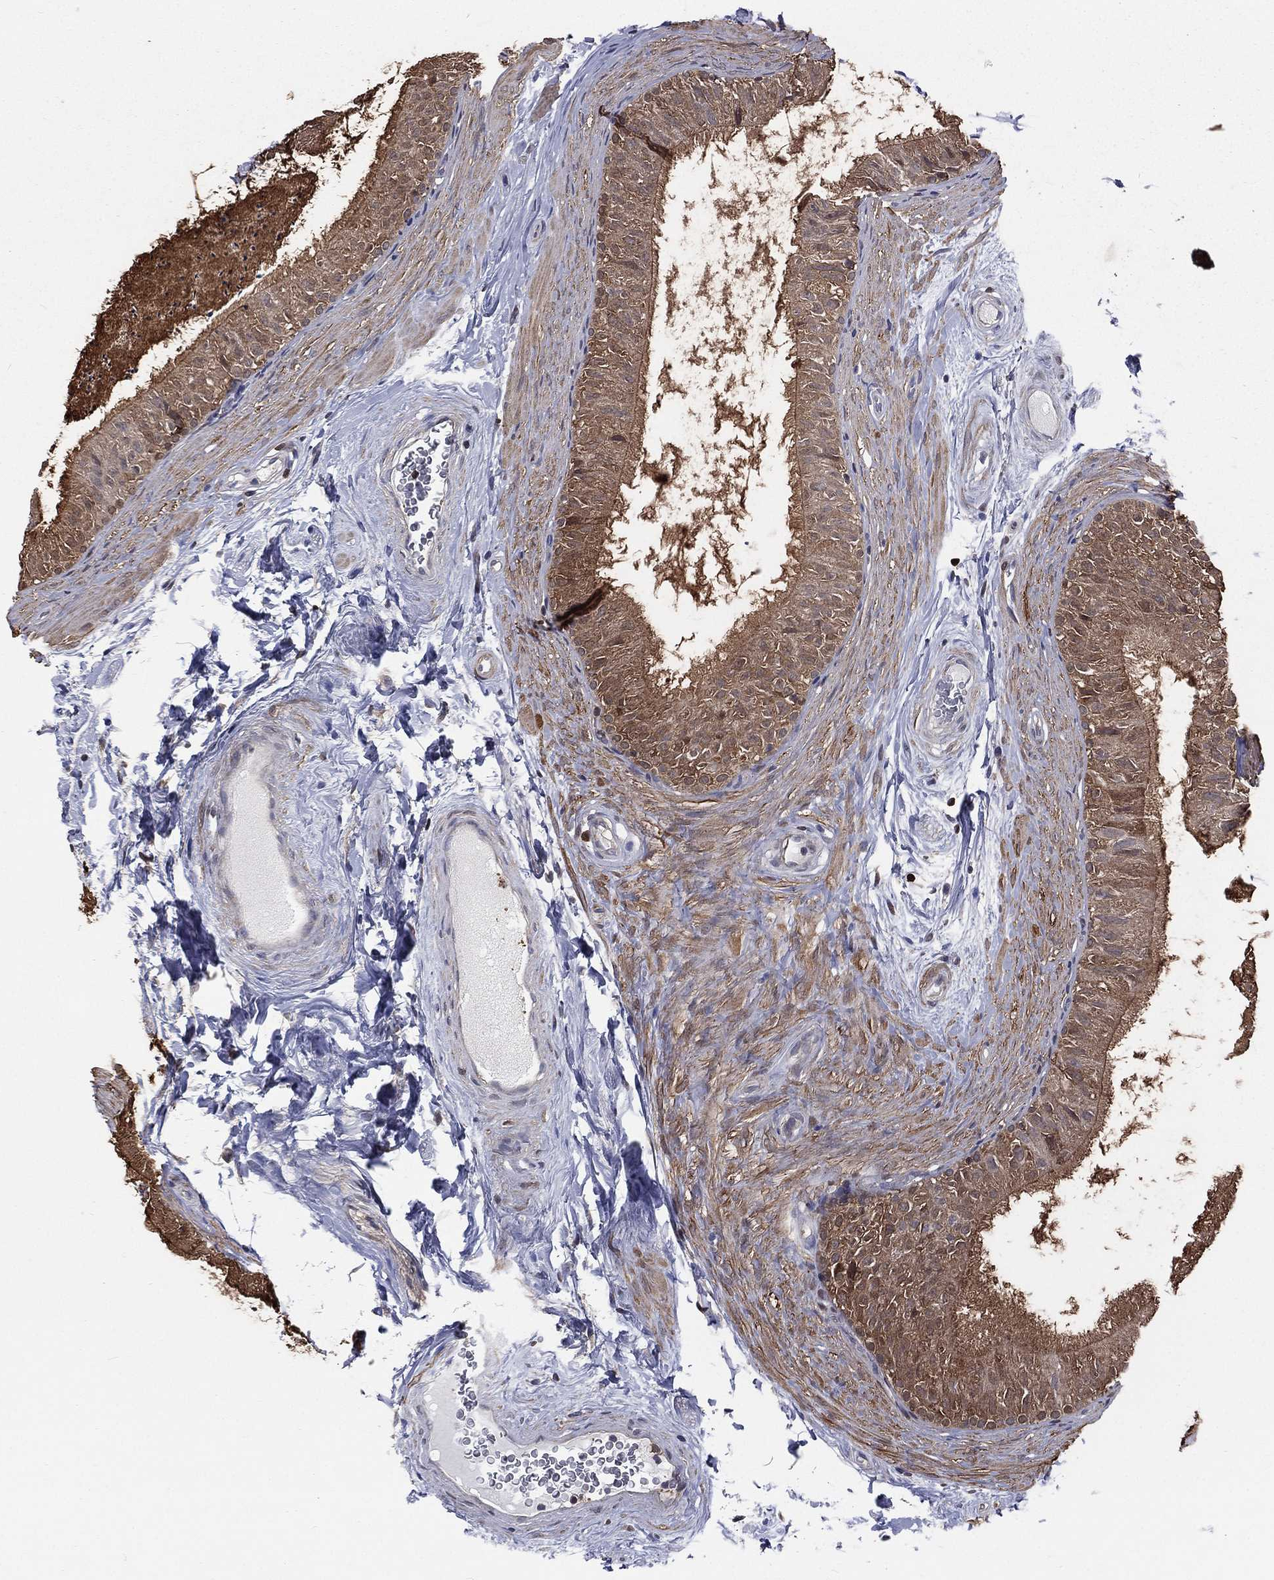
{"staining": {"intensity": "moderate", "quantity": ">75%", "location": "cytoplasmic/membranous"}, "tissue": "epididymis", "cell_type": "Glandular cells", "image_type": "normal", "snomed": [{"axis": "morphology", "description": "Normal tissue, NOS"}, {"axis": "topography", "description": "Epididymis"}], "caption": "IHC staining of normal epididymis, which reveals medium levels of moderate cytoplasmic/membranous expression in approximately >75% of glandular cells indicating moderate cytoplasmic/membranous protein expression. The staining was performed using DAB (3,3'-diaminobenzidine) (brown) for protein detection and nuclei were counterstained in hematoxylin (blue).", "gene": "TBC1D2", "patient": {"sex": "male", "age": 34}}